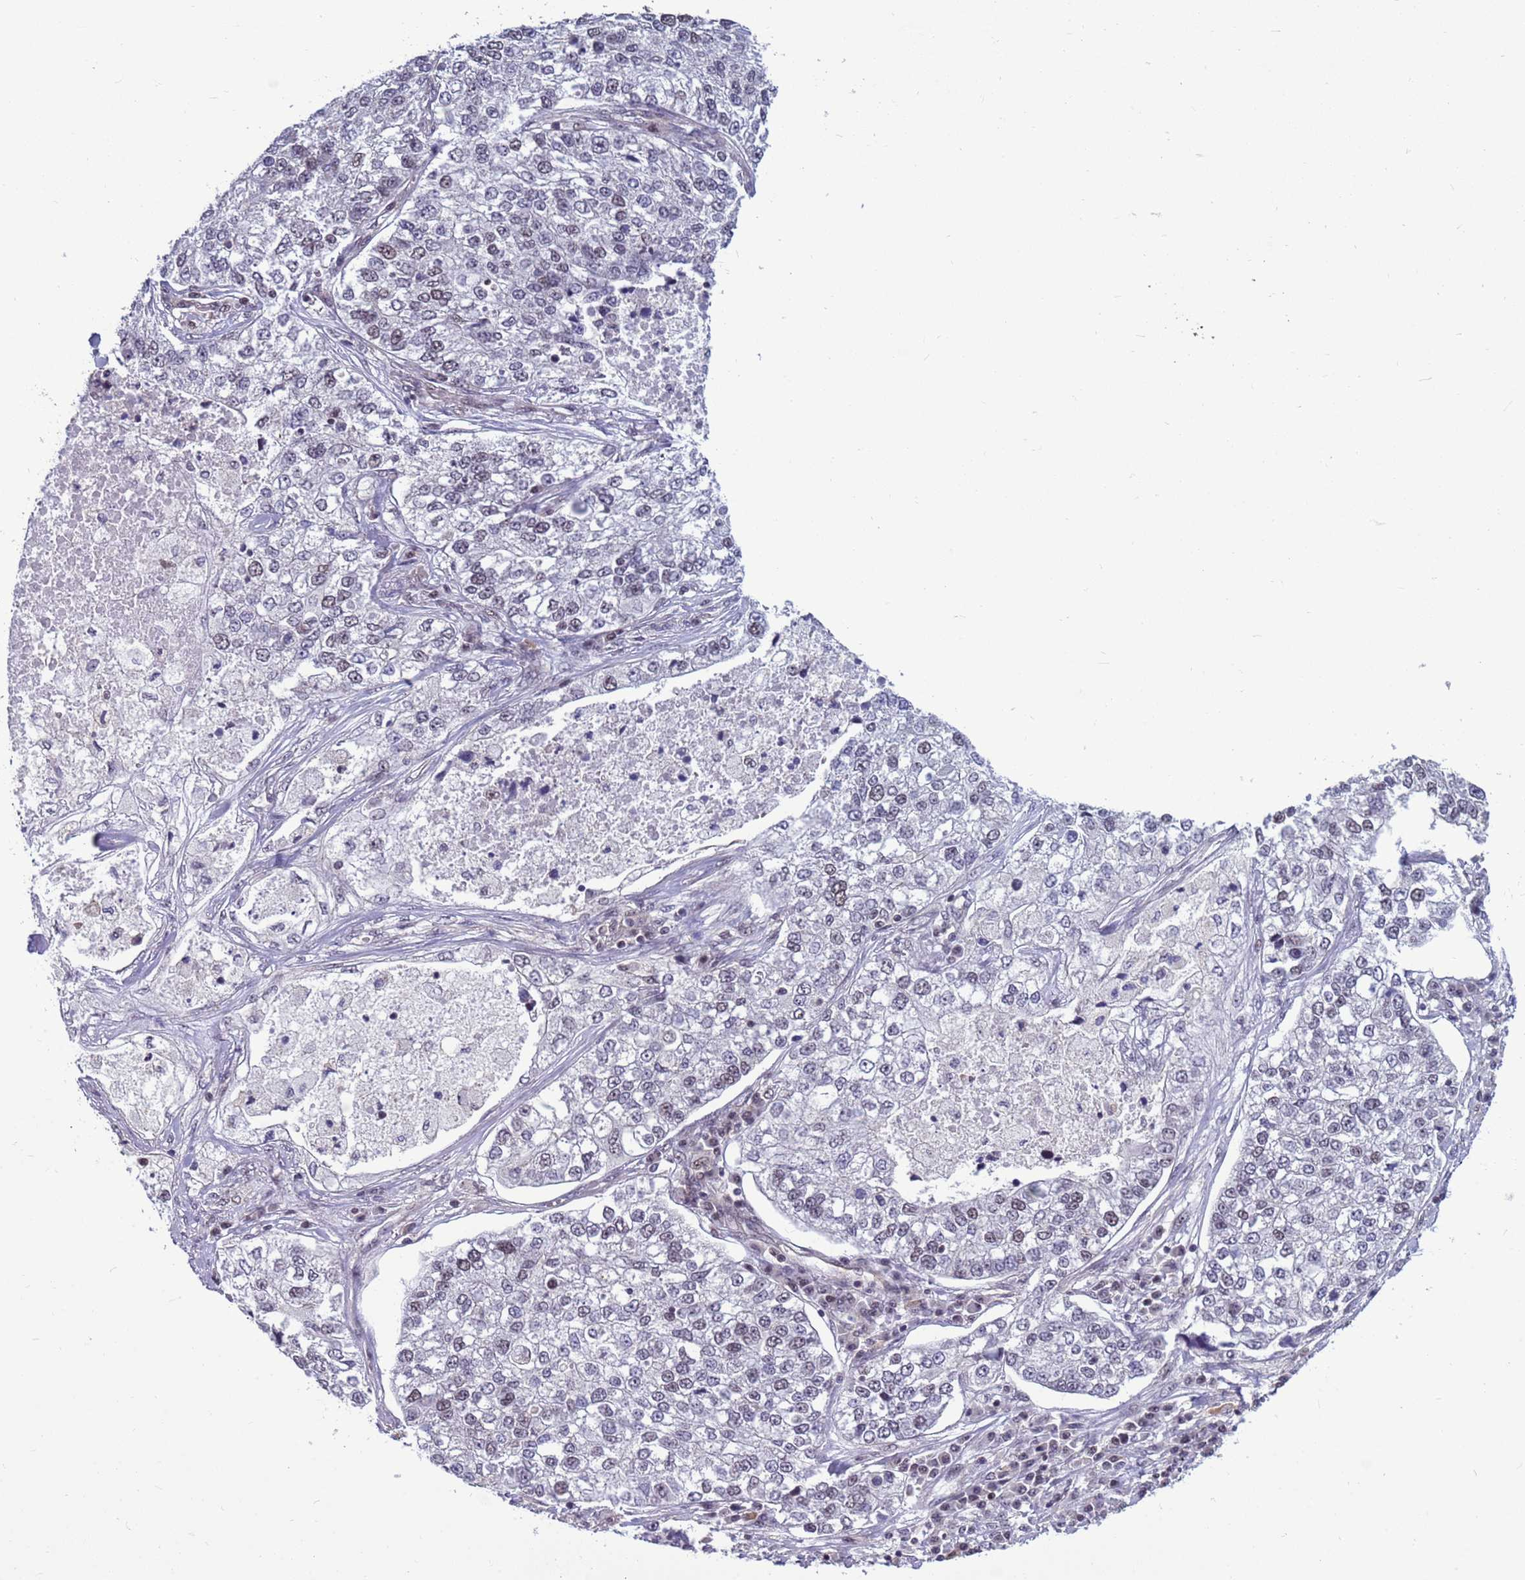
{"staining": {"intensity": "moderate", "quantity": "<25%", "location": "nuclear"}, "tissue": "lung cancer", "cell_type": "Tumor cells", "image_type": "cancer", "snomed": [{"axis": "morphology", "description": "Adenocarcinoma, NOS"}, {"axis": "topography", "description": "Lung"}], "caption": "This is an image of immunohistochemistry staining of lung cancer (adenocarcinoma), which shows moderate expression in the nuclear of tumor cells.", "gene": "NSL1", "patient": {"sex": "male", "age": 49}}